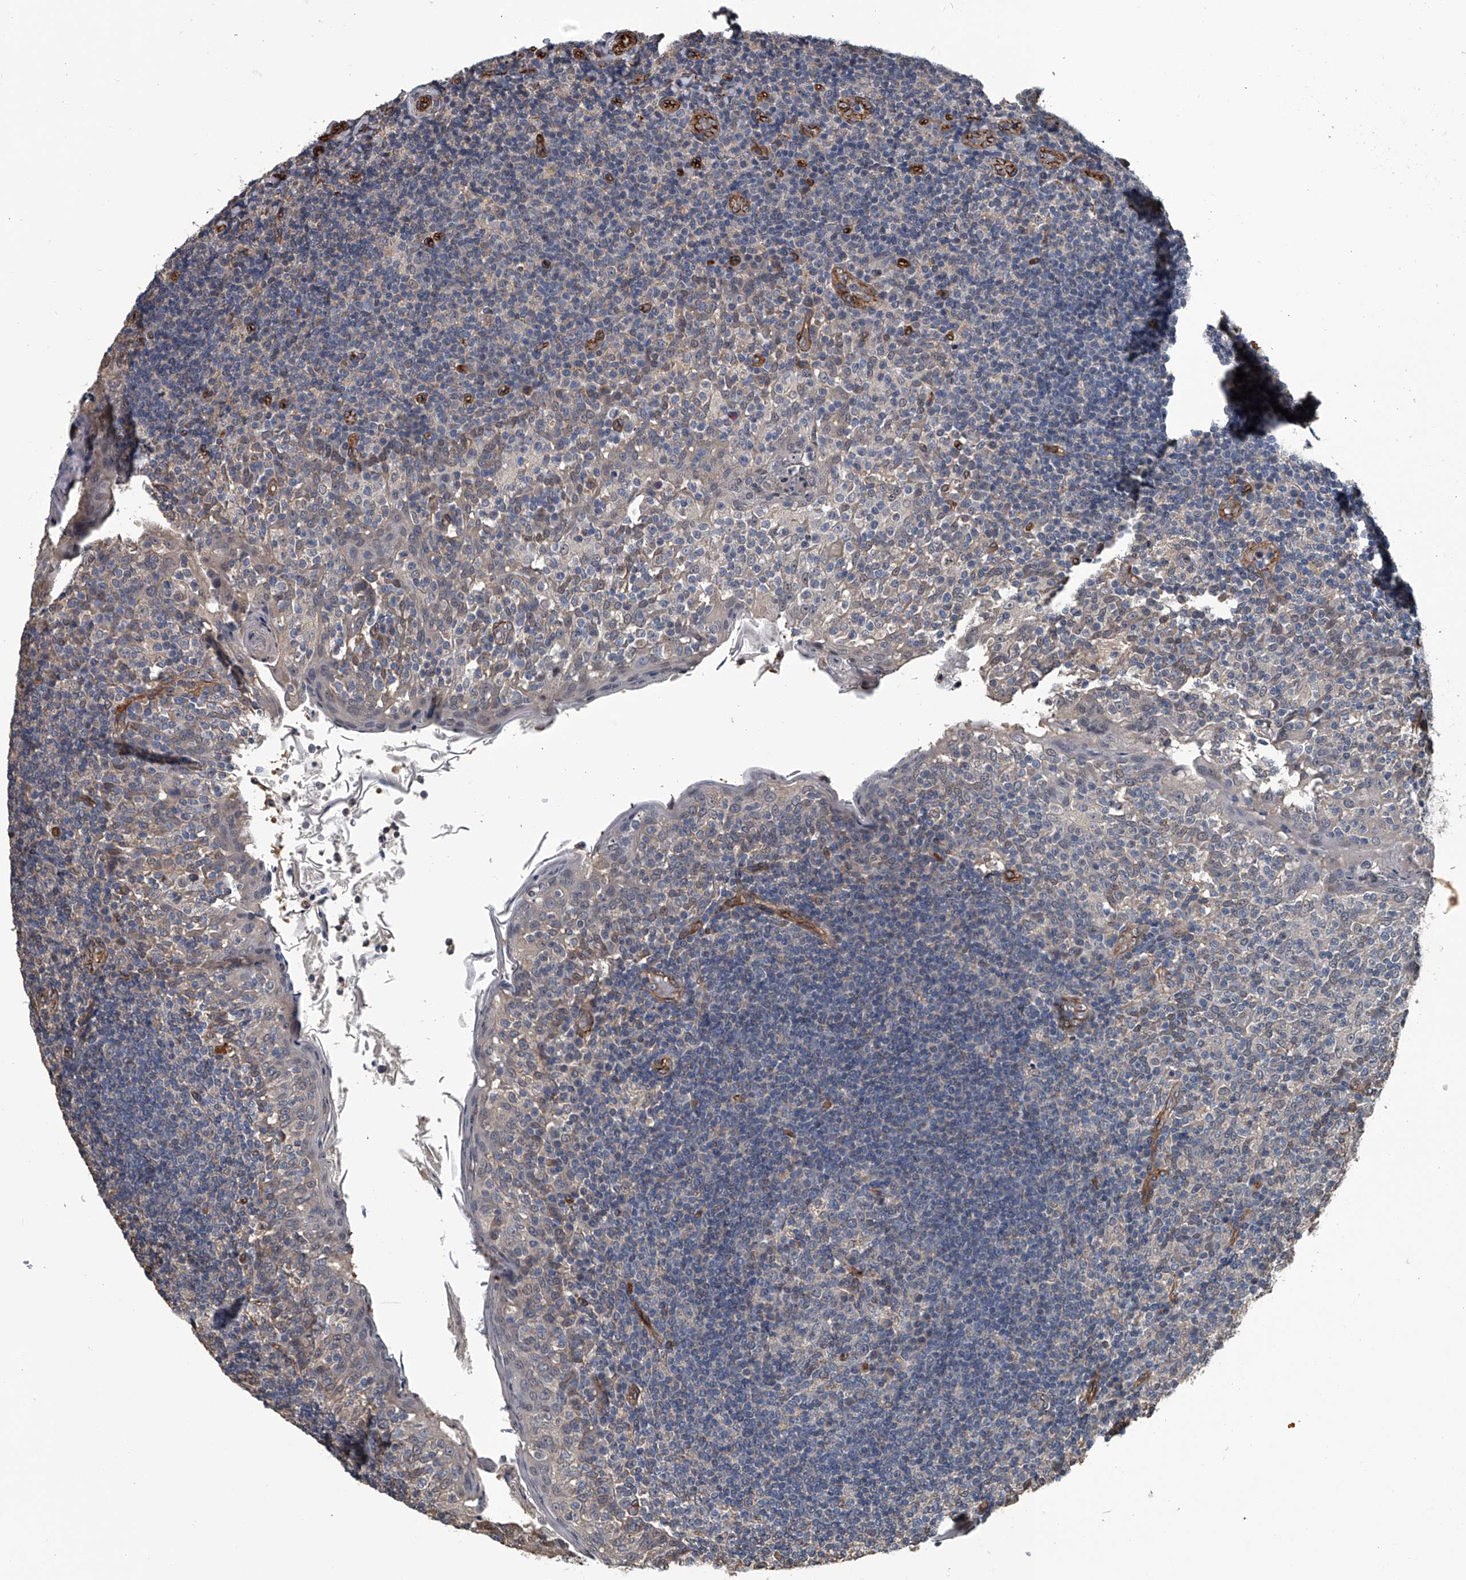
{"staining": {"intensity": "negative", "quantity": "none", "location": "none"}, "tissue": "tonsil", "cell_type": "Germinal center cells", "image_type": "normal", "snomed": [{"axis": "morphology", "description": "Normal tissue, NOS"}, {"axis": "topography", "description": "Tonsil"}], "caption": "Image shows no protein expression in germinal center cells of unremarkable tonsil.", "gene": "LDLRAD2", "patient": {"sex": "female", "age": 19}}